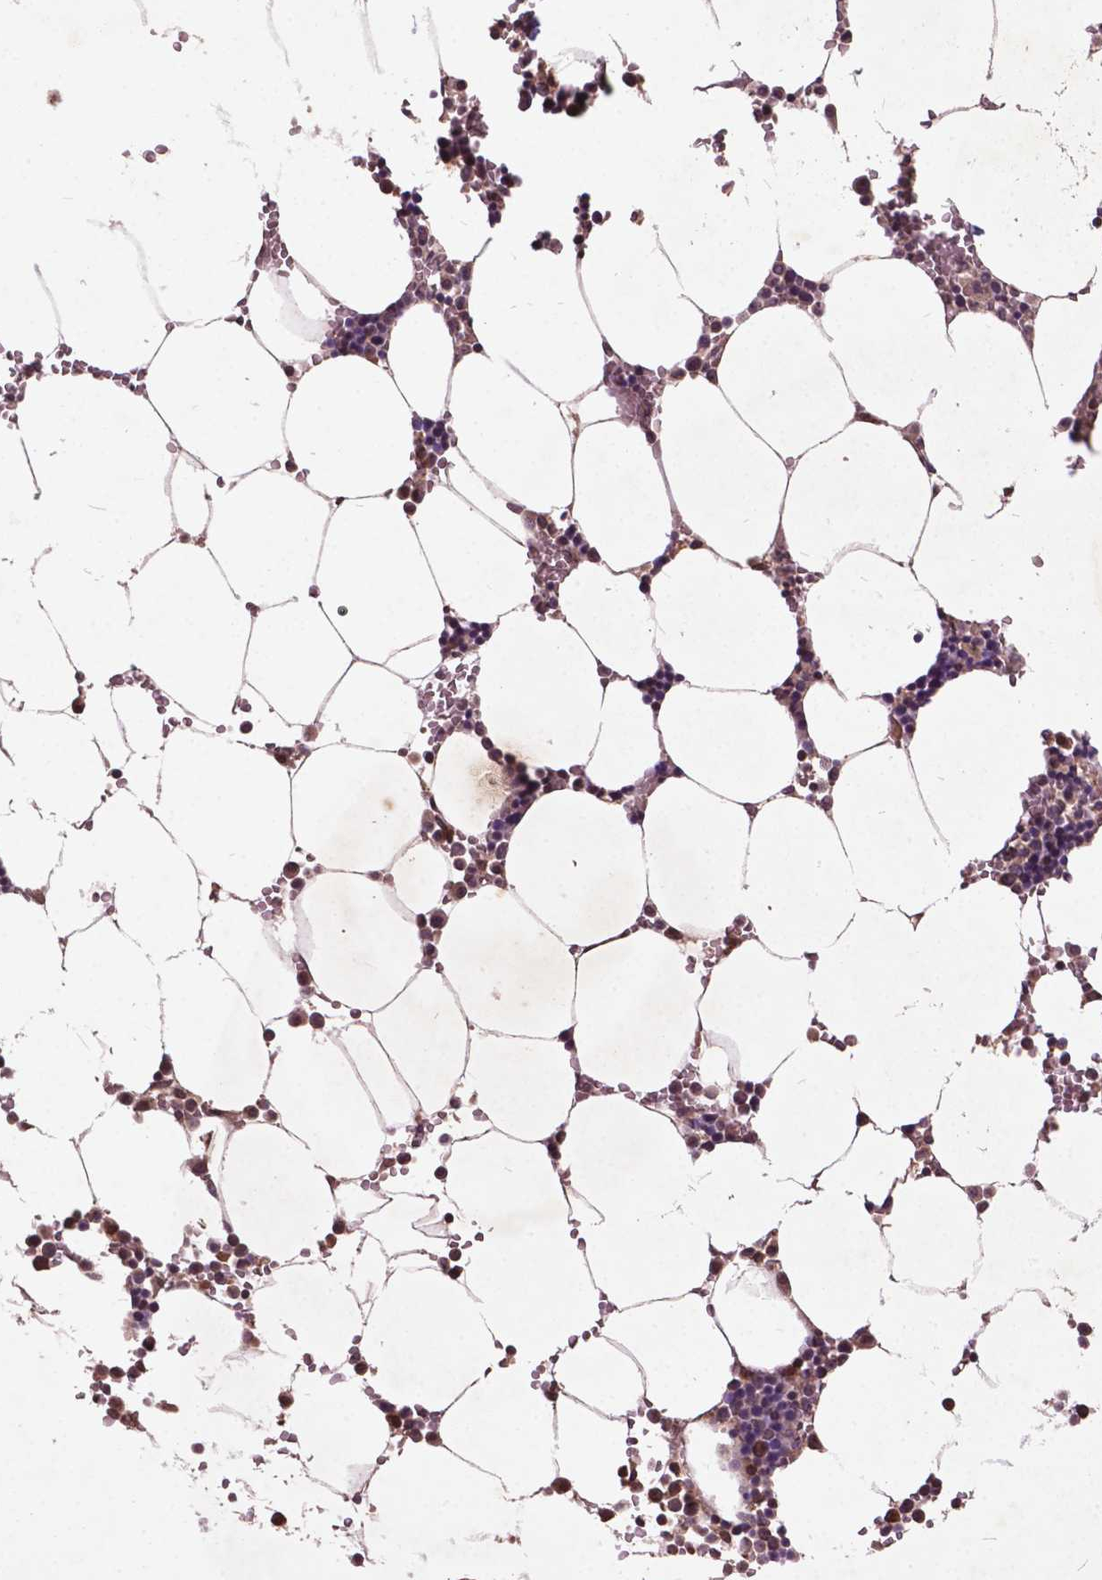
{"staining": {"intensity": "moderate", "quantity": "25%-75%", "location": "nuclear"}, "tissue": "bone marrow", "cell_type": "Hematopoietic cells", "image_type": "normal", "snomed": [{"axis": "morphology", "description": "Normal tissue, NOS"}, {"axis": "topography", "description": "Bone marrow"}], "caption": "This is a micrograph of immunohistochemistry staining of unremarkable bone marrow, which shows moderate expression in the nuclear of hematopoietic cells.", "gene": "AP1S3", "patient": {"sex": "female", "age": 52}}